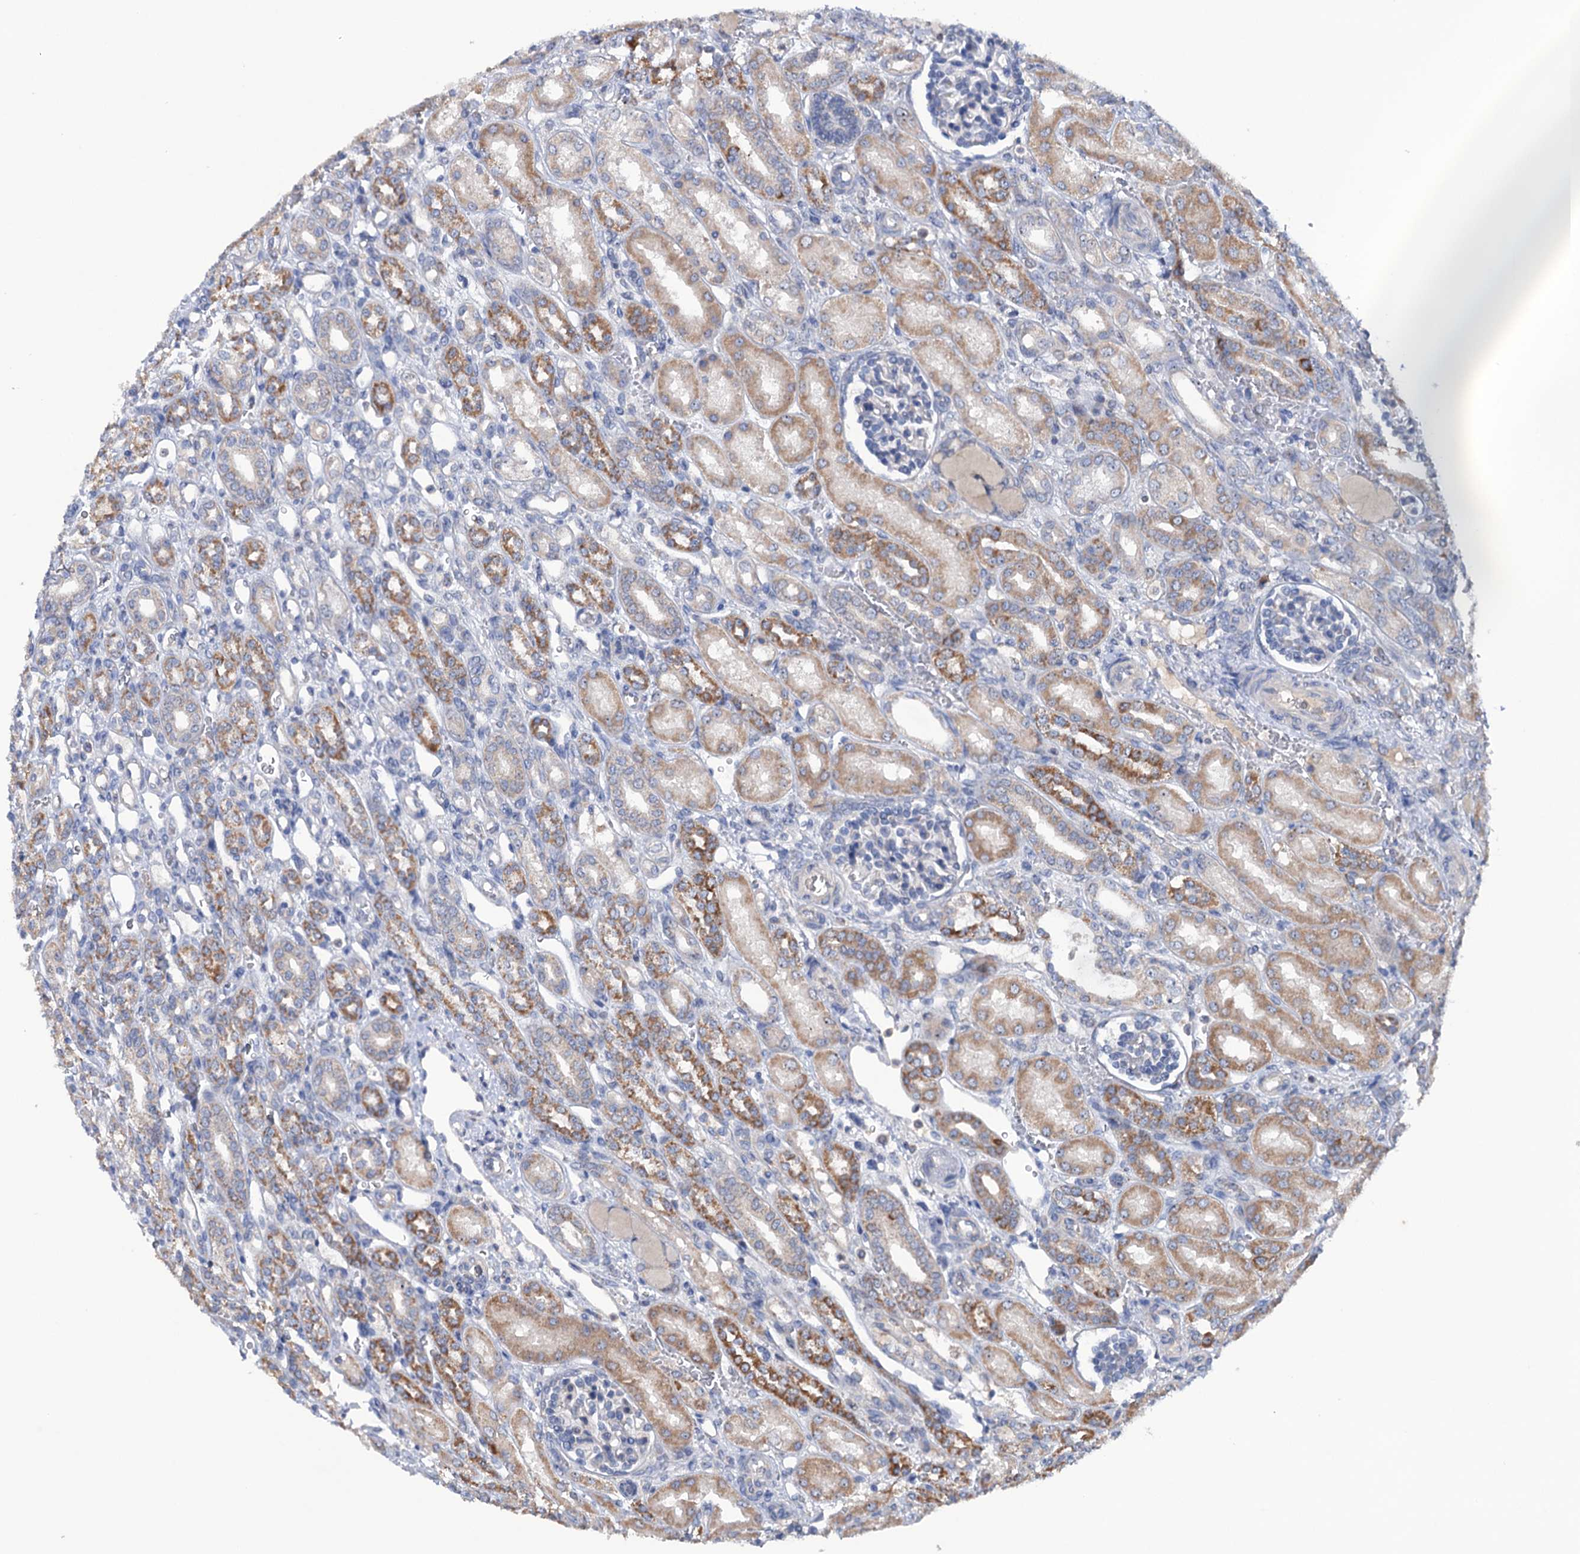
{"staining": {"intensity": "negative", "quantity": "none", "location": "none"}, "tissue": "kidney", "cell_type": "Cells in glomeruli", "image_type": "normal", "snomed": [{"axis": "morphology", "description": "Normal tissue, NOS"}, {"axis": "morphology", "description": "Neoplasm, malignant, NOS"}, {"axis": "topography", "description": "Kidney"}], "caption": "This is a image of IHC staining of benign kidney, which shows no staining in cells in glomeruli. (DAB (3,3'-diaminobenzidine) immunohistochemistry (IHC) visualized using brightfield microscopy, high magnification).", "gene": "HTR3B", "patient": {"sex": "female", "age": 1}}